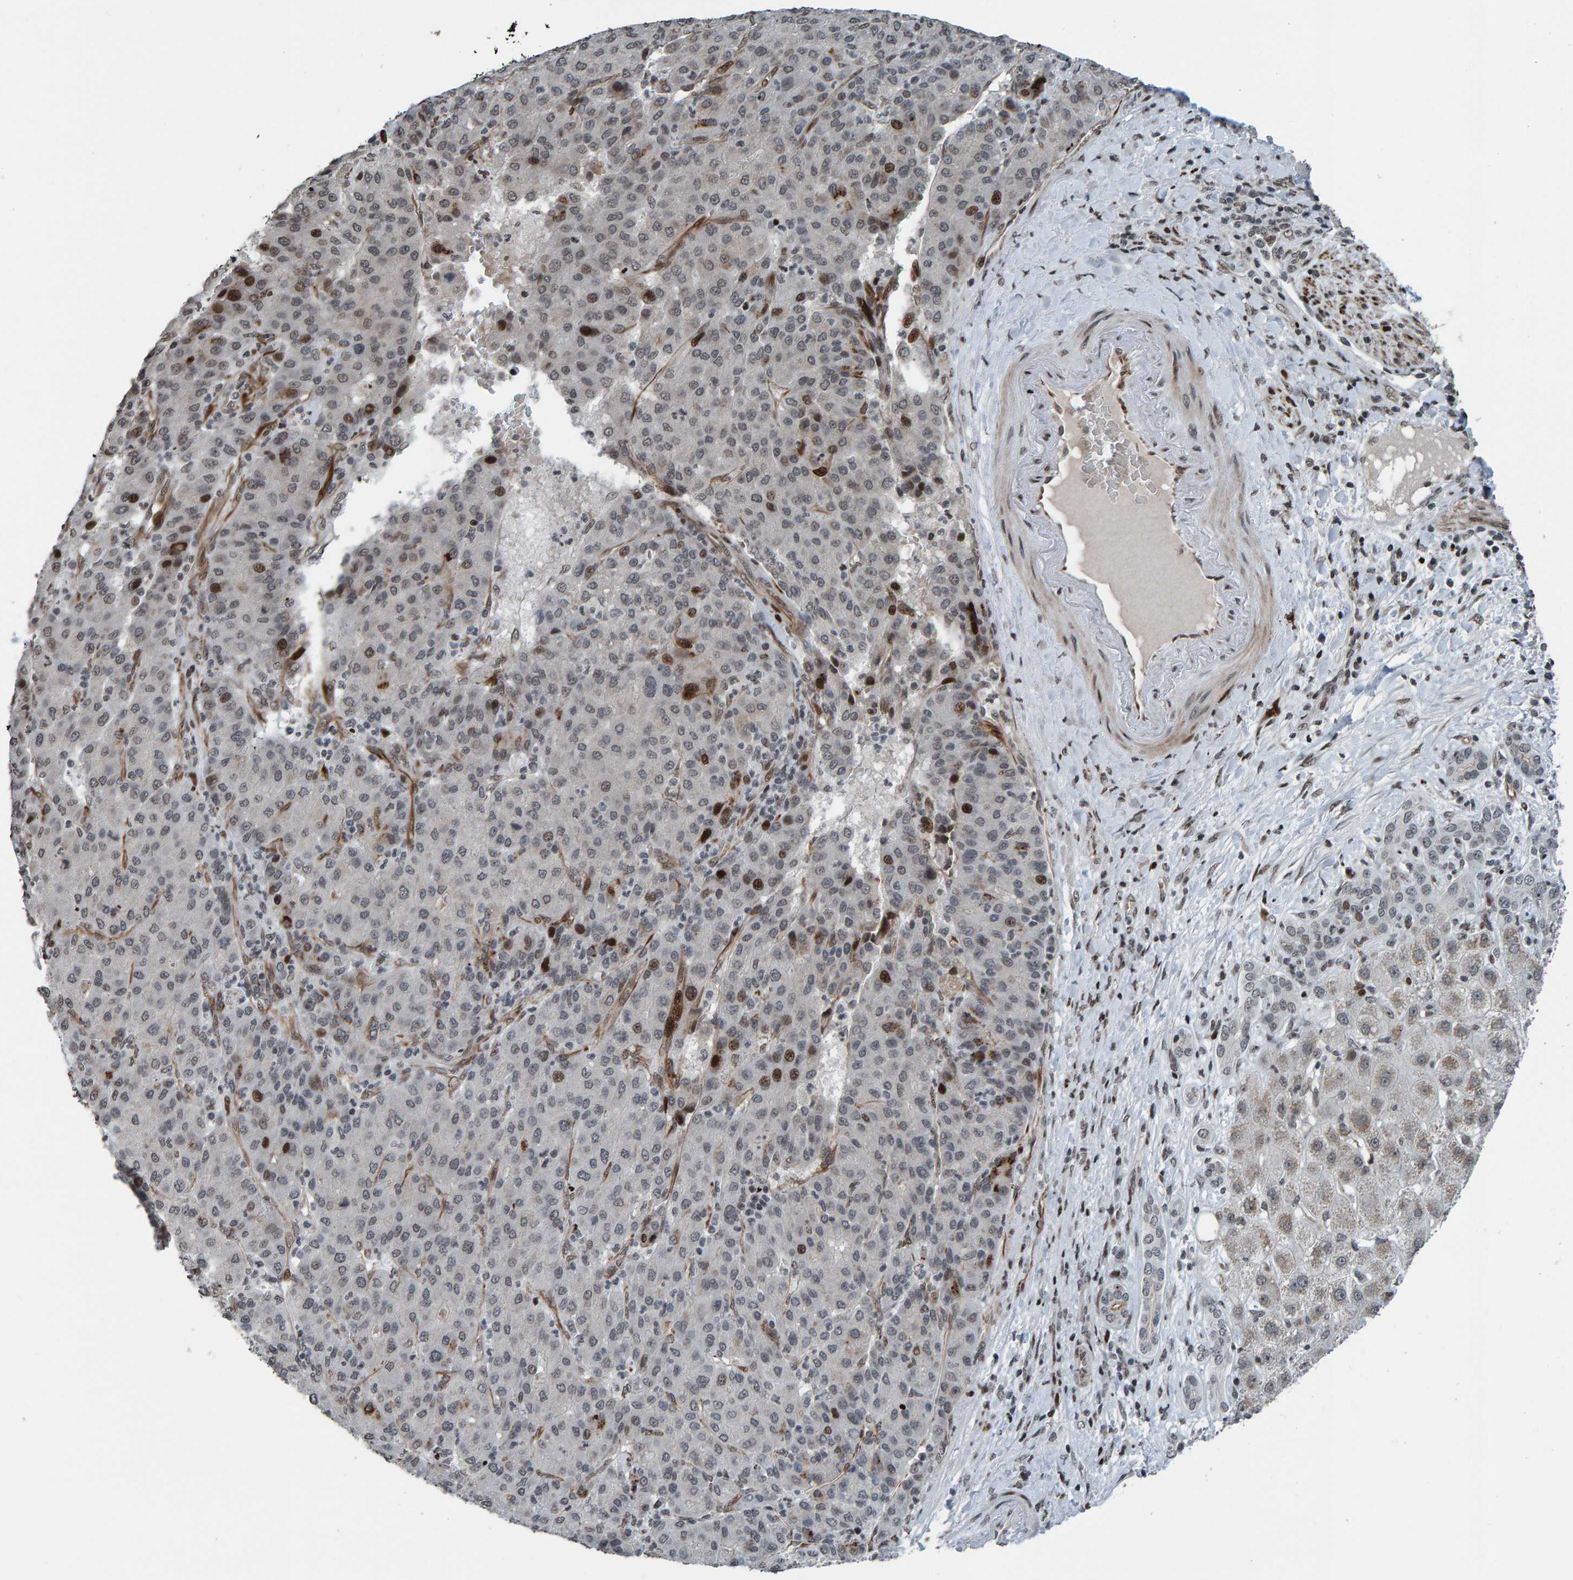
{"staining": {"intensity": "moderate", "quantity": "<25%", "location": "nuclear"}, "tissue": "liver cancer", "cell_type": "Tumor cells", "image_type": "cancer", "snomed": [{"axis": "morphology", "description": "Carcinoma, Hepatocellular, NOS"}, {"axis": "topography", "description": "Liver"}], "caption": "Immunohistochemistry (IHC) (DAB) staining of liver hepatocellular carcinoma exhibits moderate nuclear protein positivity in approximately <25% of tumor cells.", "gene": "ZNF366", "patient": {"sex": "male", "age": 65}}